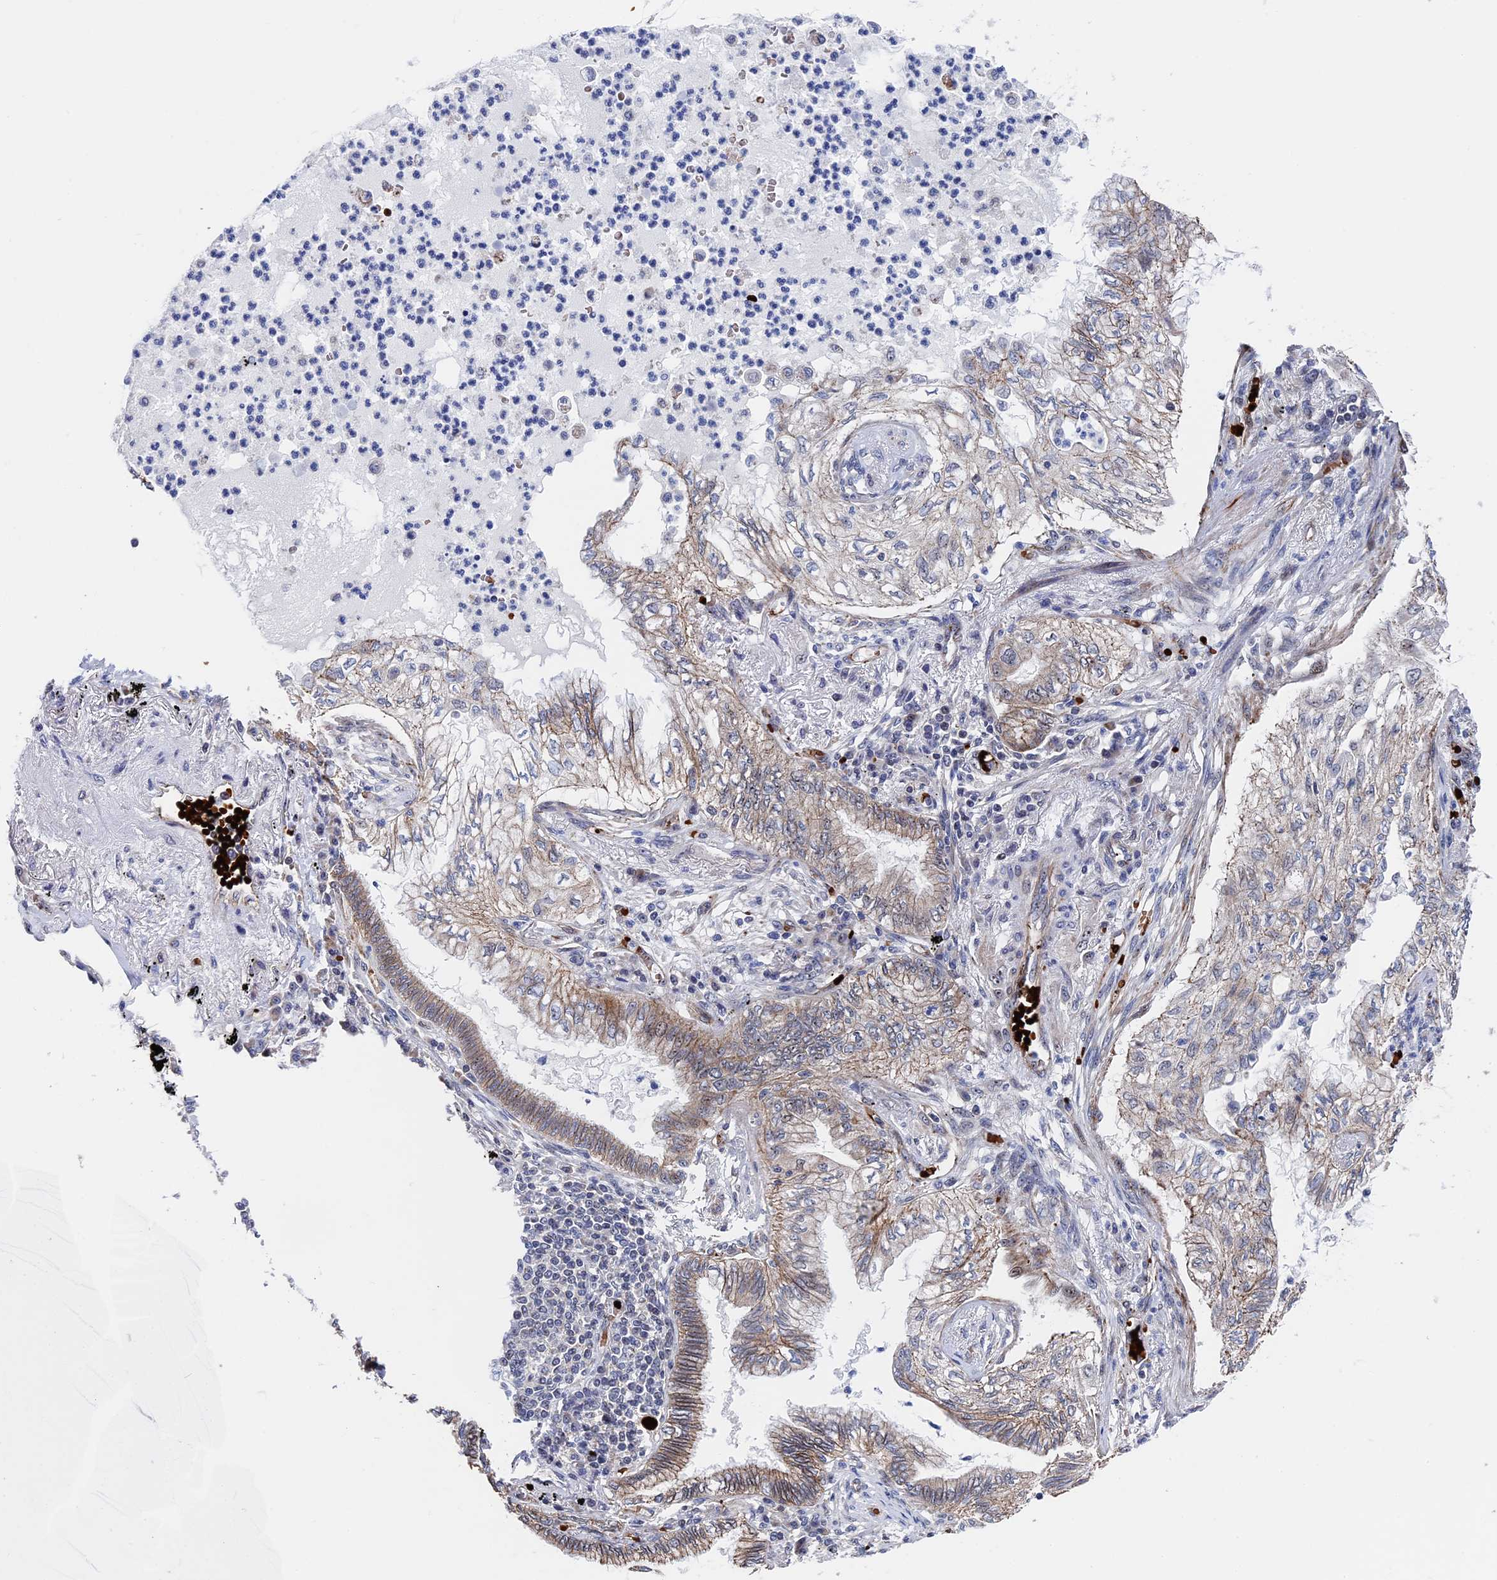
{"staining": {"intensity": "weak", "quantity": "25%-75%", "location": "cytoplasmic/membranous"}, "tissue": "lung cancer", "cell_type": "Tumor cells", "image_type": "cancer", "snomed": [{"axis": "morphology", "description": "Adenocarcinoma, NOS"}, {"axis": "topography", "description": "Lung"}], "caption": "Human lung cancer stained with a brown dye reveals weak cytoplasmic/membranous positive positivity in approximately 25%-75% of tumor cells.", "gene": "EXOSC9", "patient": {"sex": "female", "age": 70}}